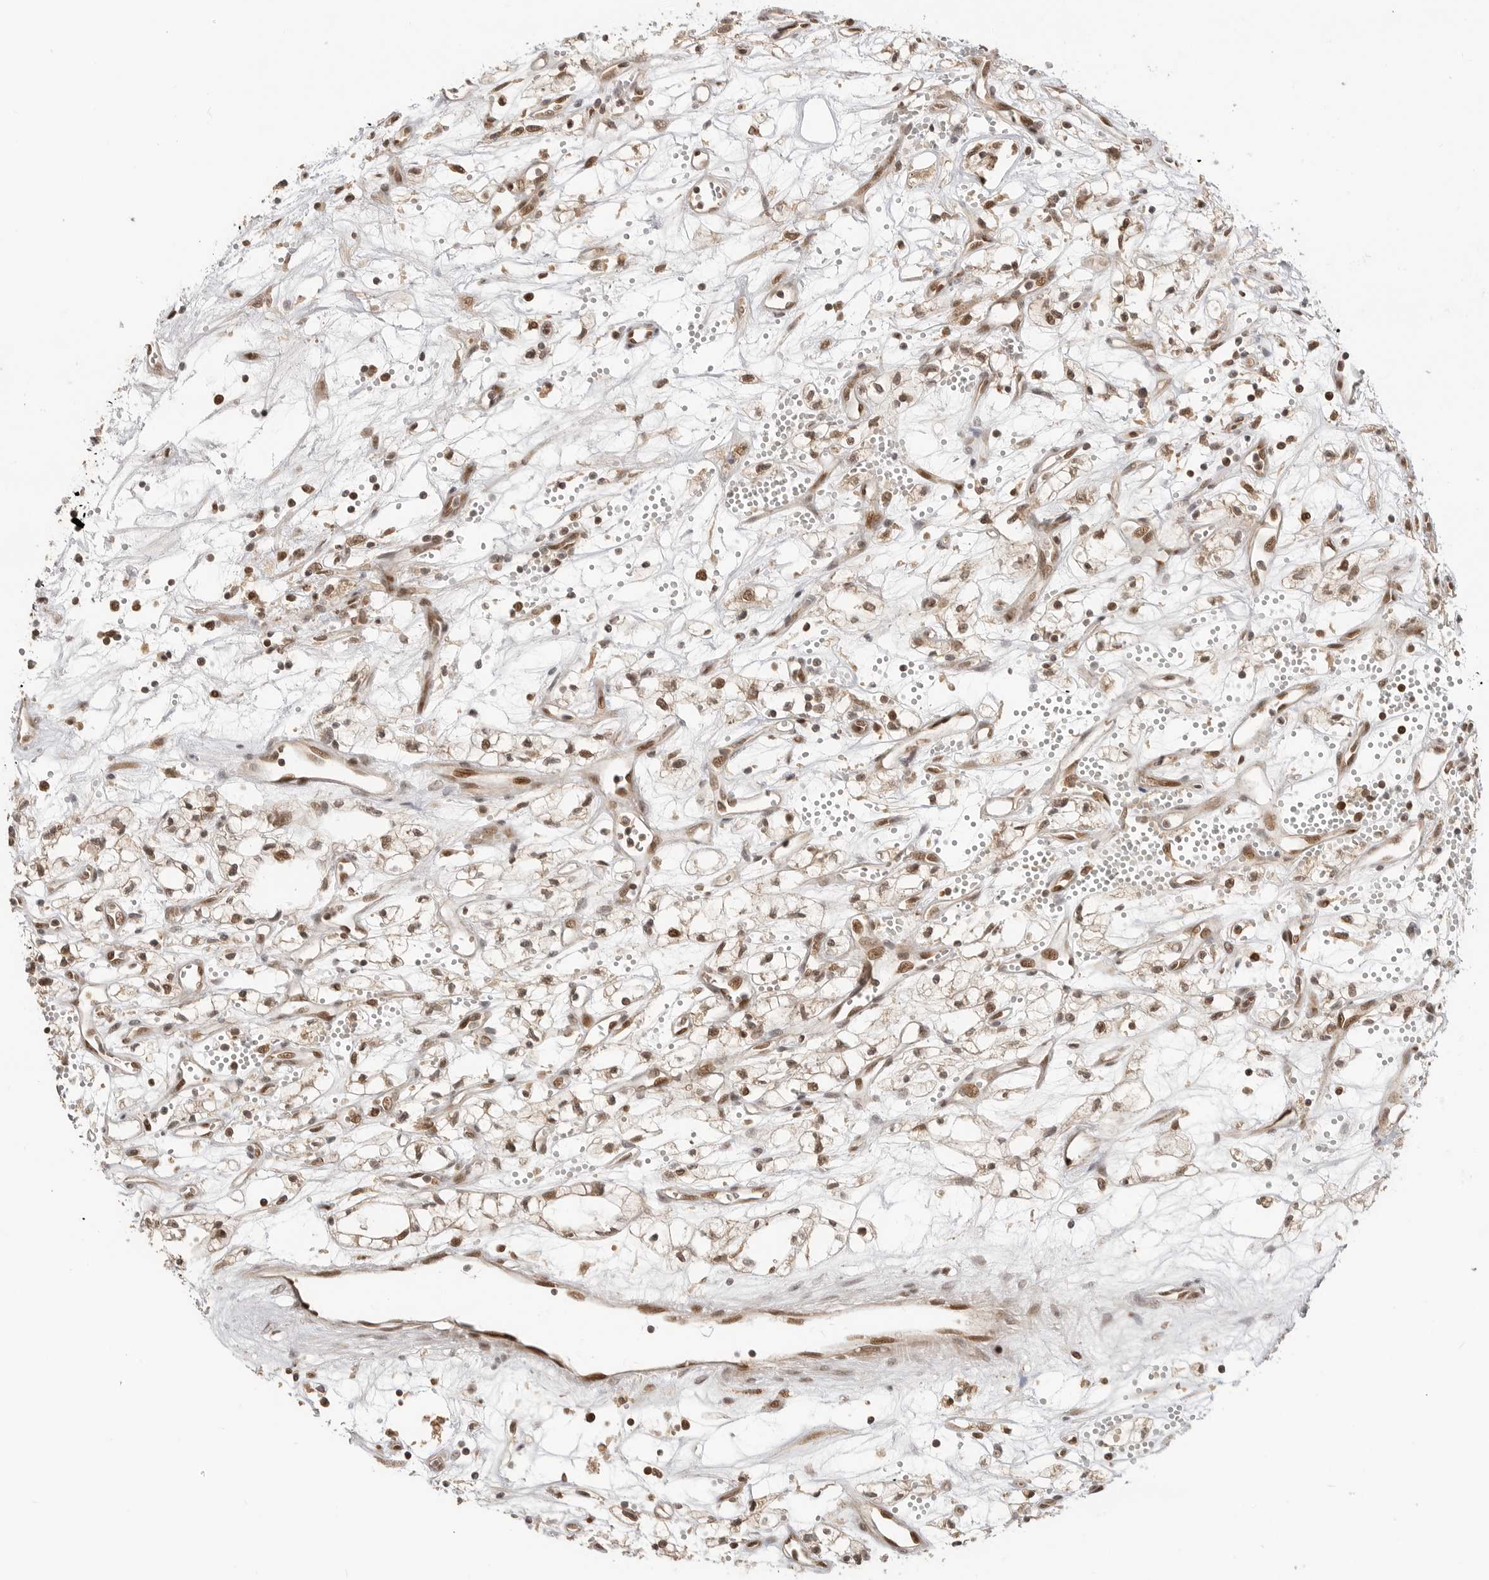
{"staining": {"intensity": "weak", "quantity": ">75%", "location": "cytoplasmic/membranous,nuclear"}, "tissue": "renal cancer", "cell_type": "Tumor cells", "image_type": "cancer", "snomed": [{"axis": "morphology", "description": "Adenocarcinoma, NOS"}, {"axis": "topography", "description": "Kidney"}], "caption": "Adenocarcinoma (renal) stained for a protein (brown) reveals weak cytoplasmic/membranous and nuclear positive staining in about >75% of tumor cells.", "gene": "ALKAL1", "patient": {"sex": "male", "age": 59}}